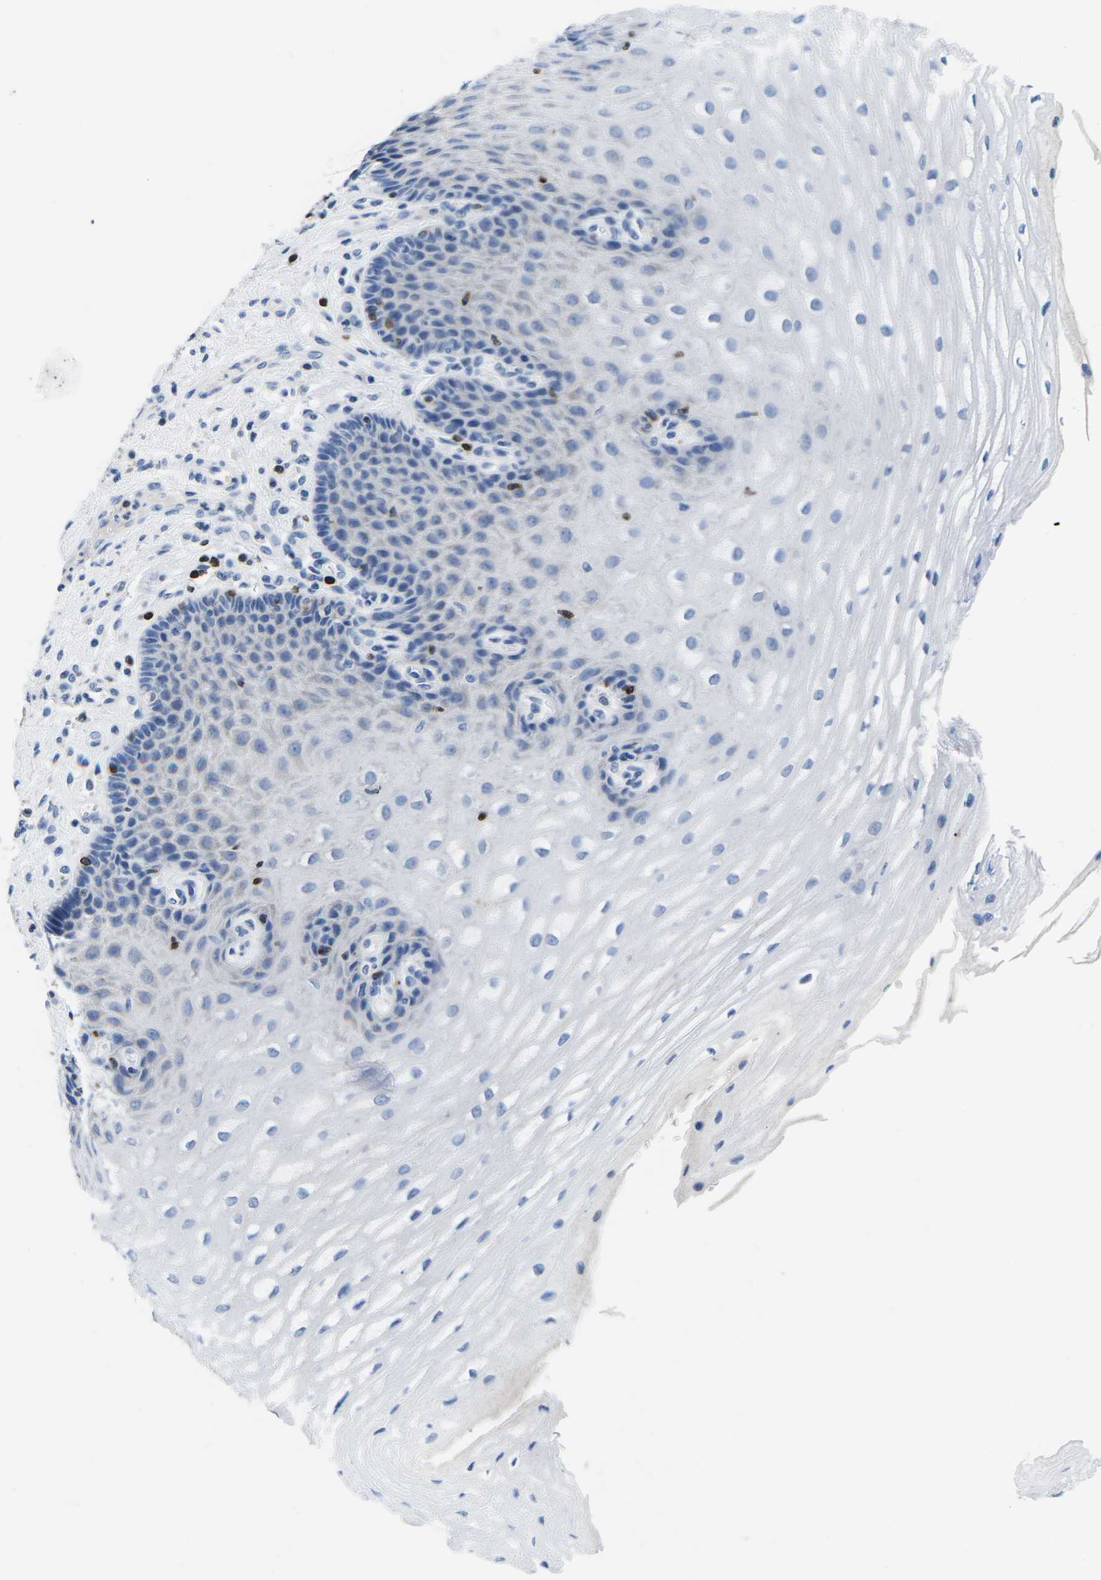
{"staining": {"intensity": "negative", "quantity": "none", "location": "none"}, "tissue": "esophagus", "cell_type": "Squamous epithelial cells", "image_type": "normal", "snomed": [{"axis": "morphology", "description": "Normal tissue, NOS"}, {"axis": "topography", "description": "Esophagus"}], "caption": "A histopathology image of human esophagus is negative for staining in squamous epithelial cells. (DAB (3,3'-diaminobenzidine) immunohistochemistry with hematoxylin counter stain).", "gene": "CTSW", "patient": {"sex": "male", "age": 54}}